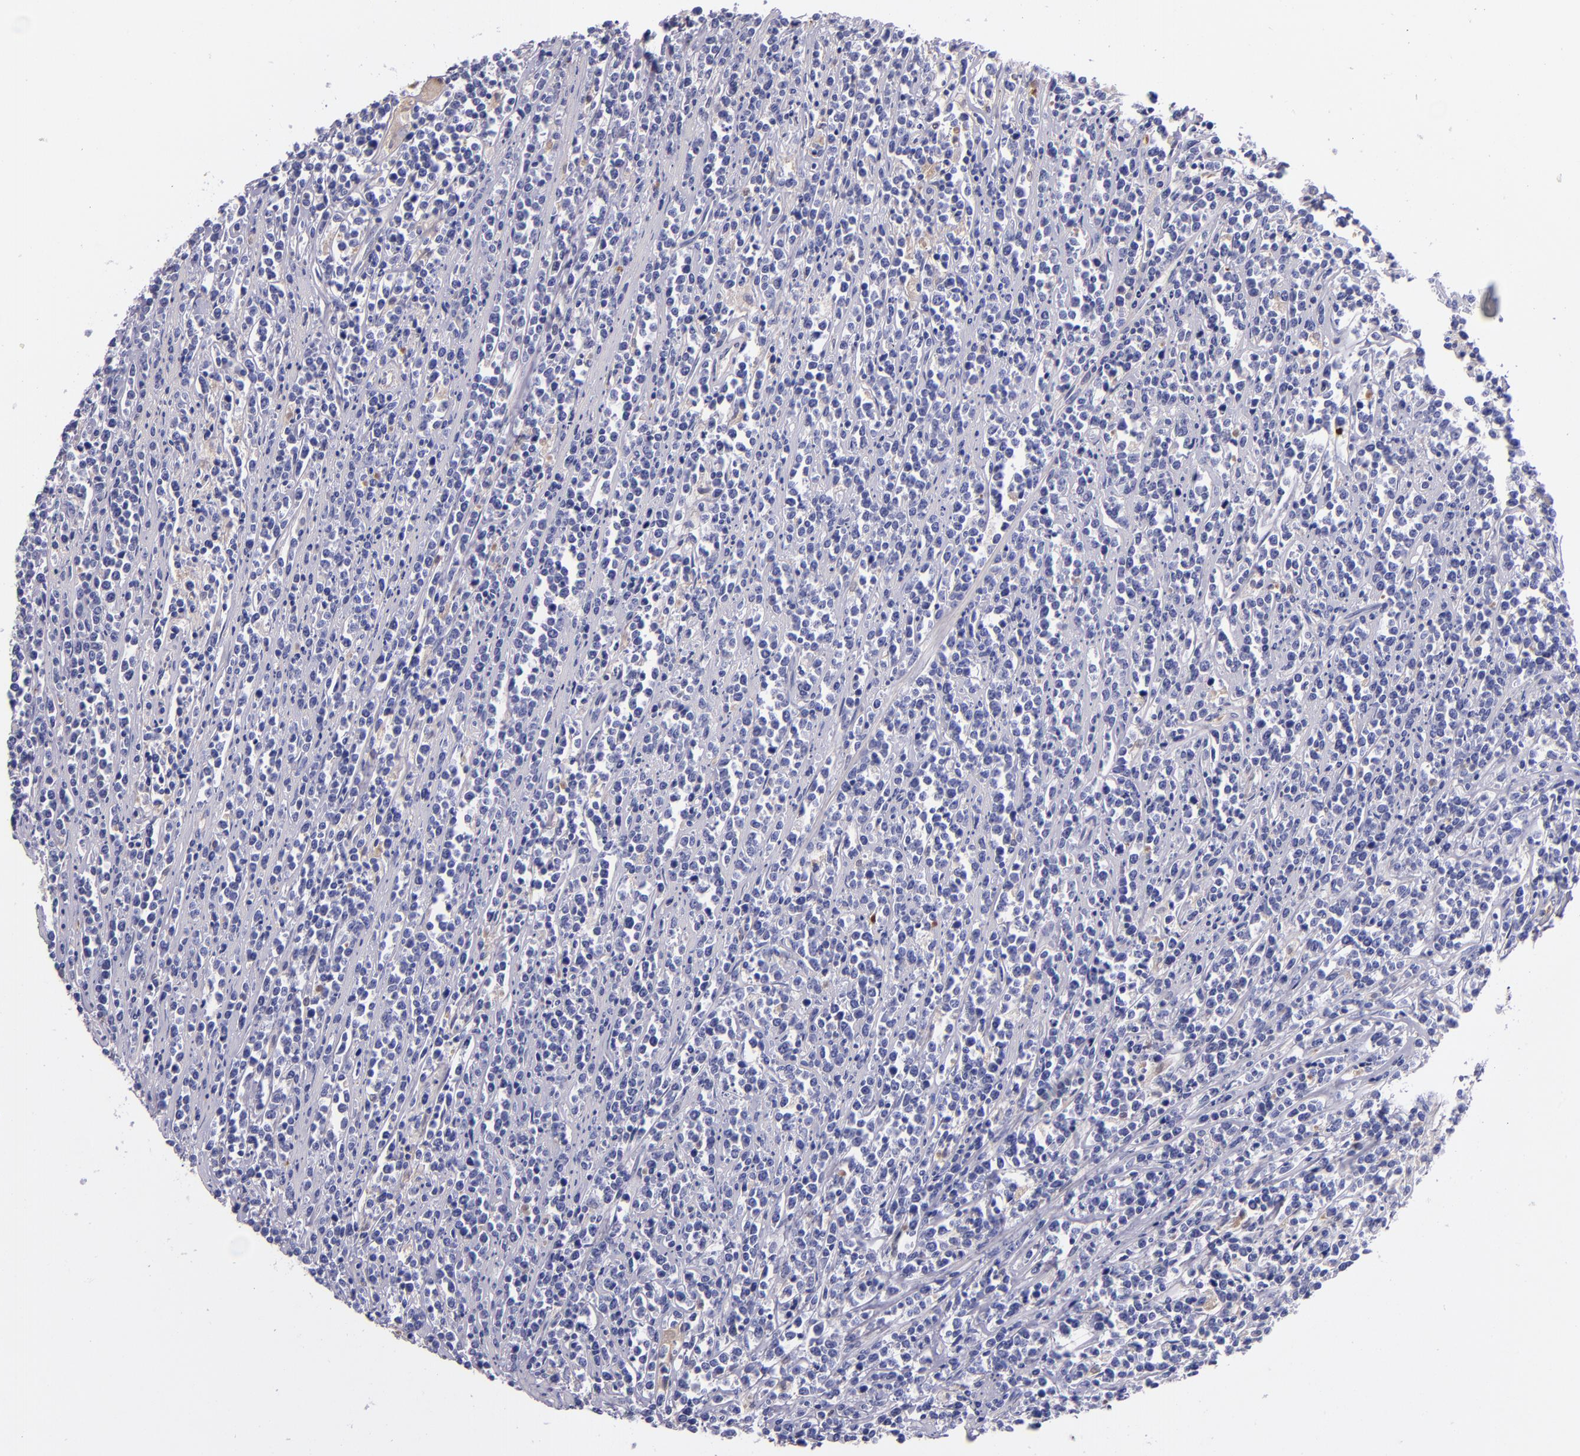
{"staining": {"intensity": "negative", "quantity": "none", "location": "none"}, "tissue": "lymphoma", "cell_type": "Tumor cells", "image_type": "cancer", "snomed": [{"axis": "morphology", "description": "Malignant lymphoma, non-Hodgkin's type, High grade"}, {"axis": "topography", "description": "Small intestine"}, {"axis": "topography", "description": "Colon"}], "caption": "A high-resolution image shows immunohistochemistry (IHC) staining of lymphoma, which shows no significant expression in tumor cells.", "gene": "KNG1", "patient": {"sex": "male", "age": 8}}